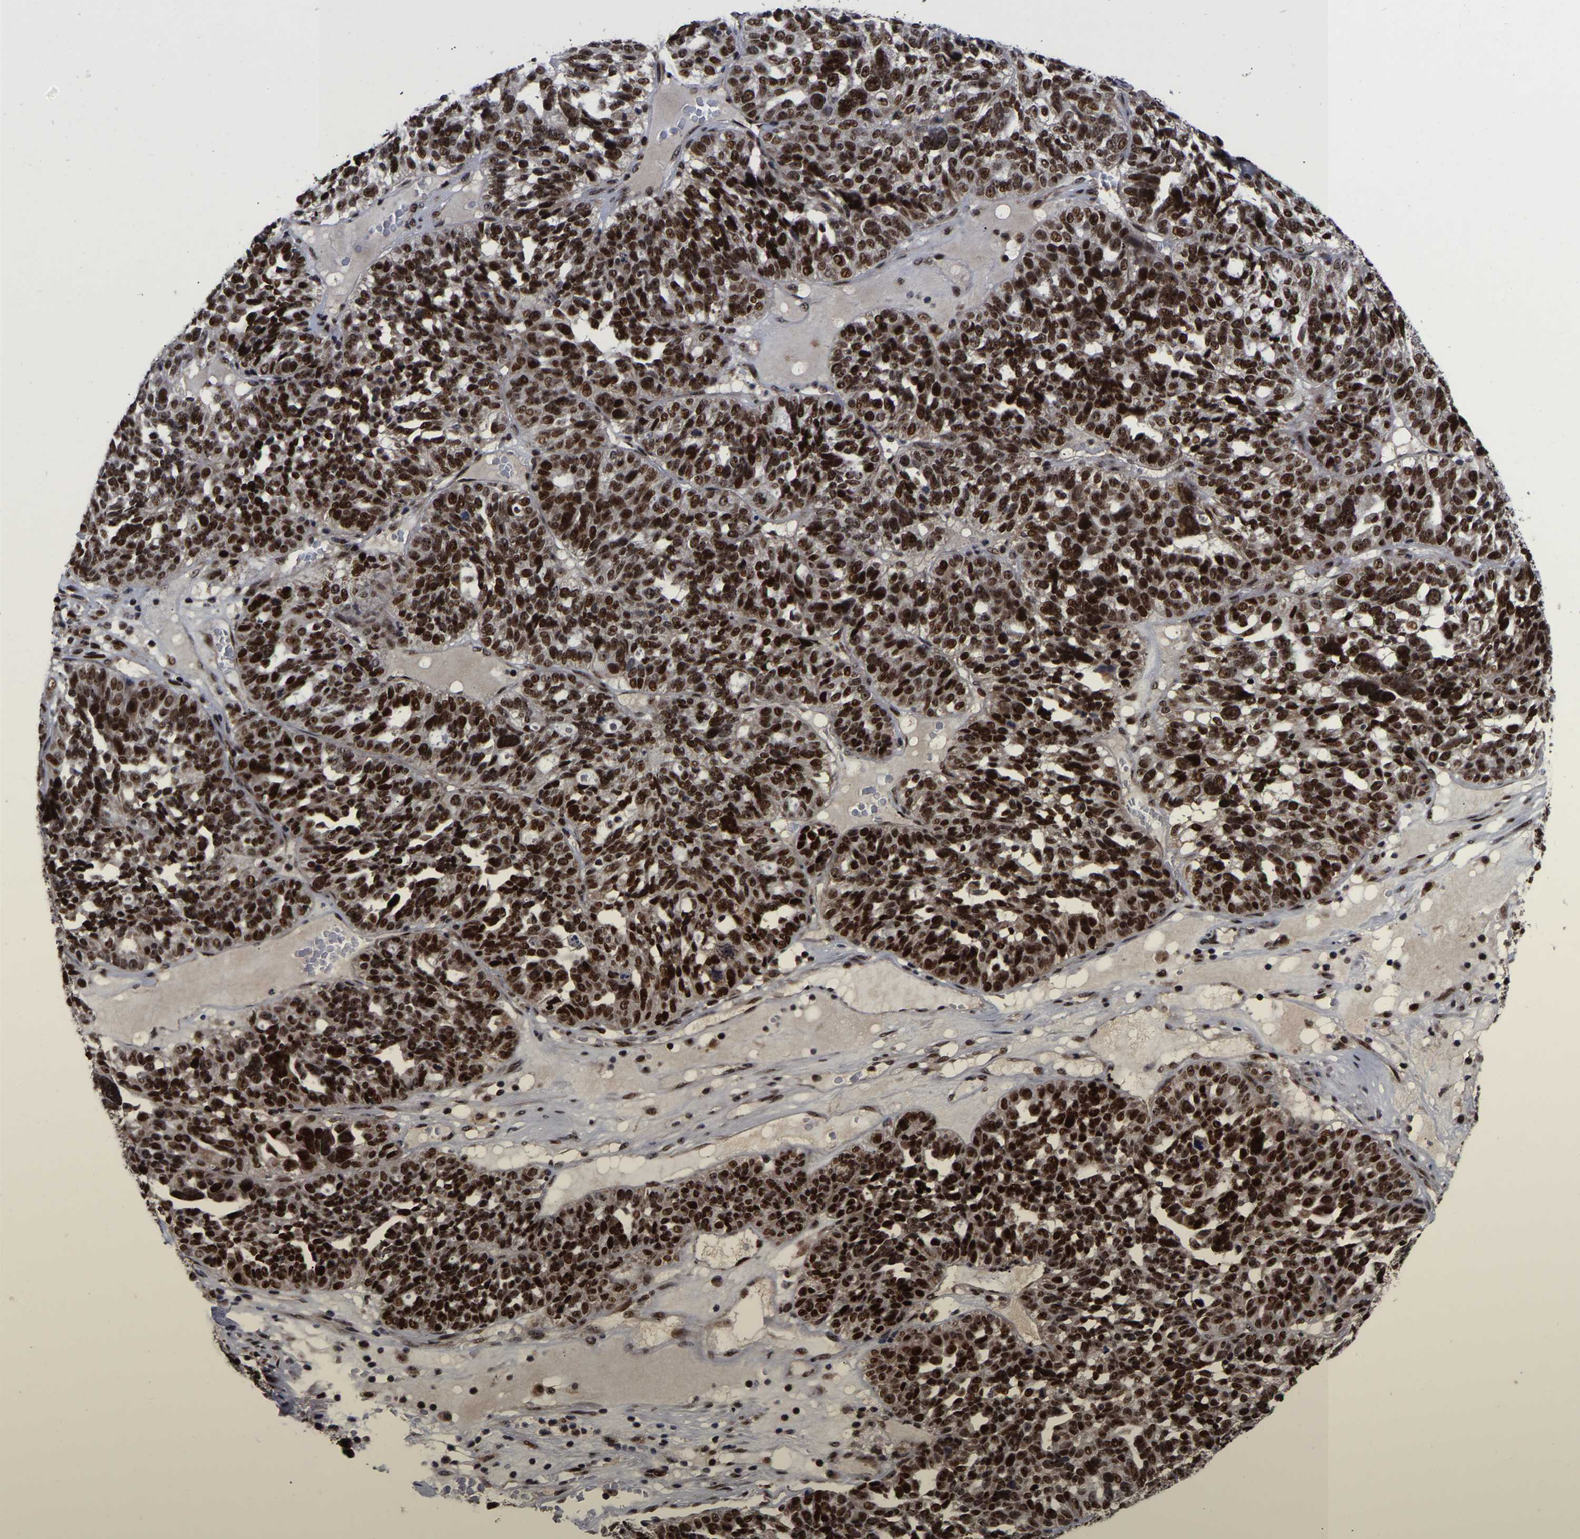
{"staining": {"intensity": "strong", "quantity": ">75%", "location": "nuclear"}, "tissue": "ovarian cancer", "cell_type": "Tumor cells", "image_type": "cancer", "snomed": [{"axis": "morphology", "description": "Cystadenocarcinoma, serous, NOS"}, {"axis": "topography", "description": "Ovary"}], "caption": "This photomicrograph shows IHC staining of ovarian serous cystadenocarcinoma, with high strong nuclear positivity in approximately >75% of tumor cells.", "gene": "JUNB", "patient": {"sex": "female", "age": 59}}